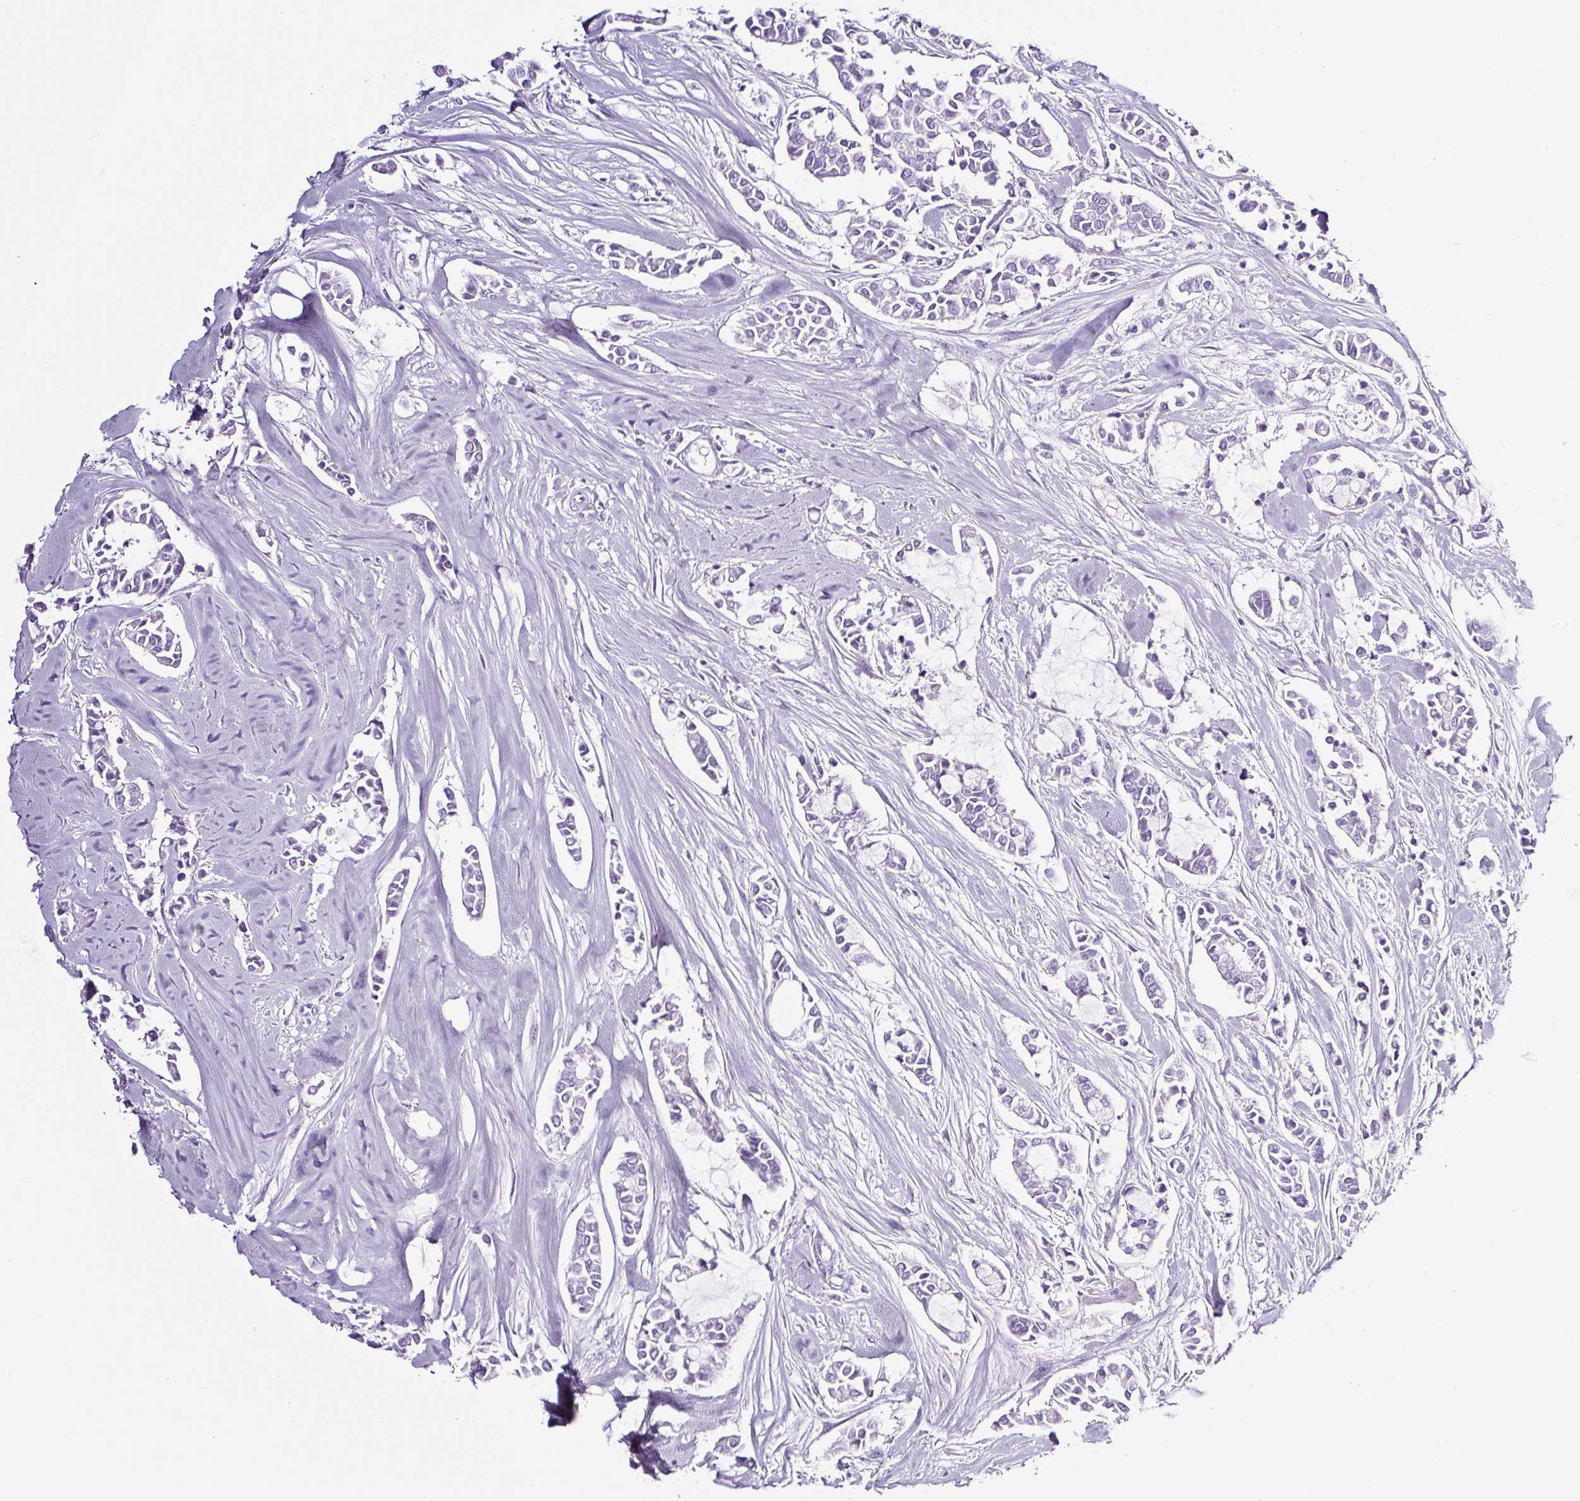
{"staining": {"intensity": "negative", "quantity": "none", "location": "none"}, "tissue": "breast cancer", "cell_type": "Tumor cells", "image_type": "cancer", "snomed": [{"axis": "morphology", "description": "Duct carcinoma"}, {"axis": "topography", "description": "Breast"}], "caption": "Intraductal carcinoma (breast) was stained to show a protein in brown. There is no significant positivity in tumor cells.", "gene": "SP8", "patient": {"sex": "female", "age": 84}}